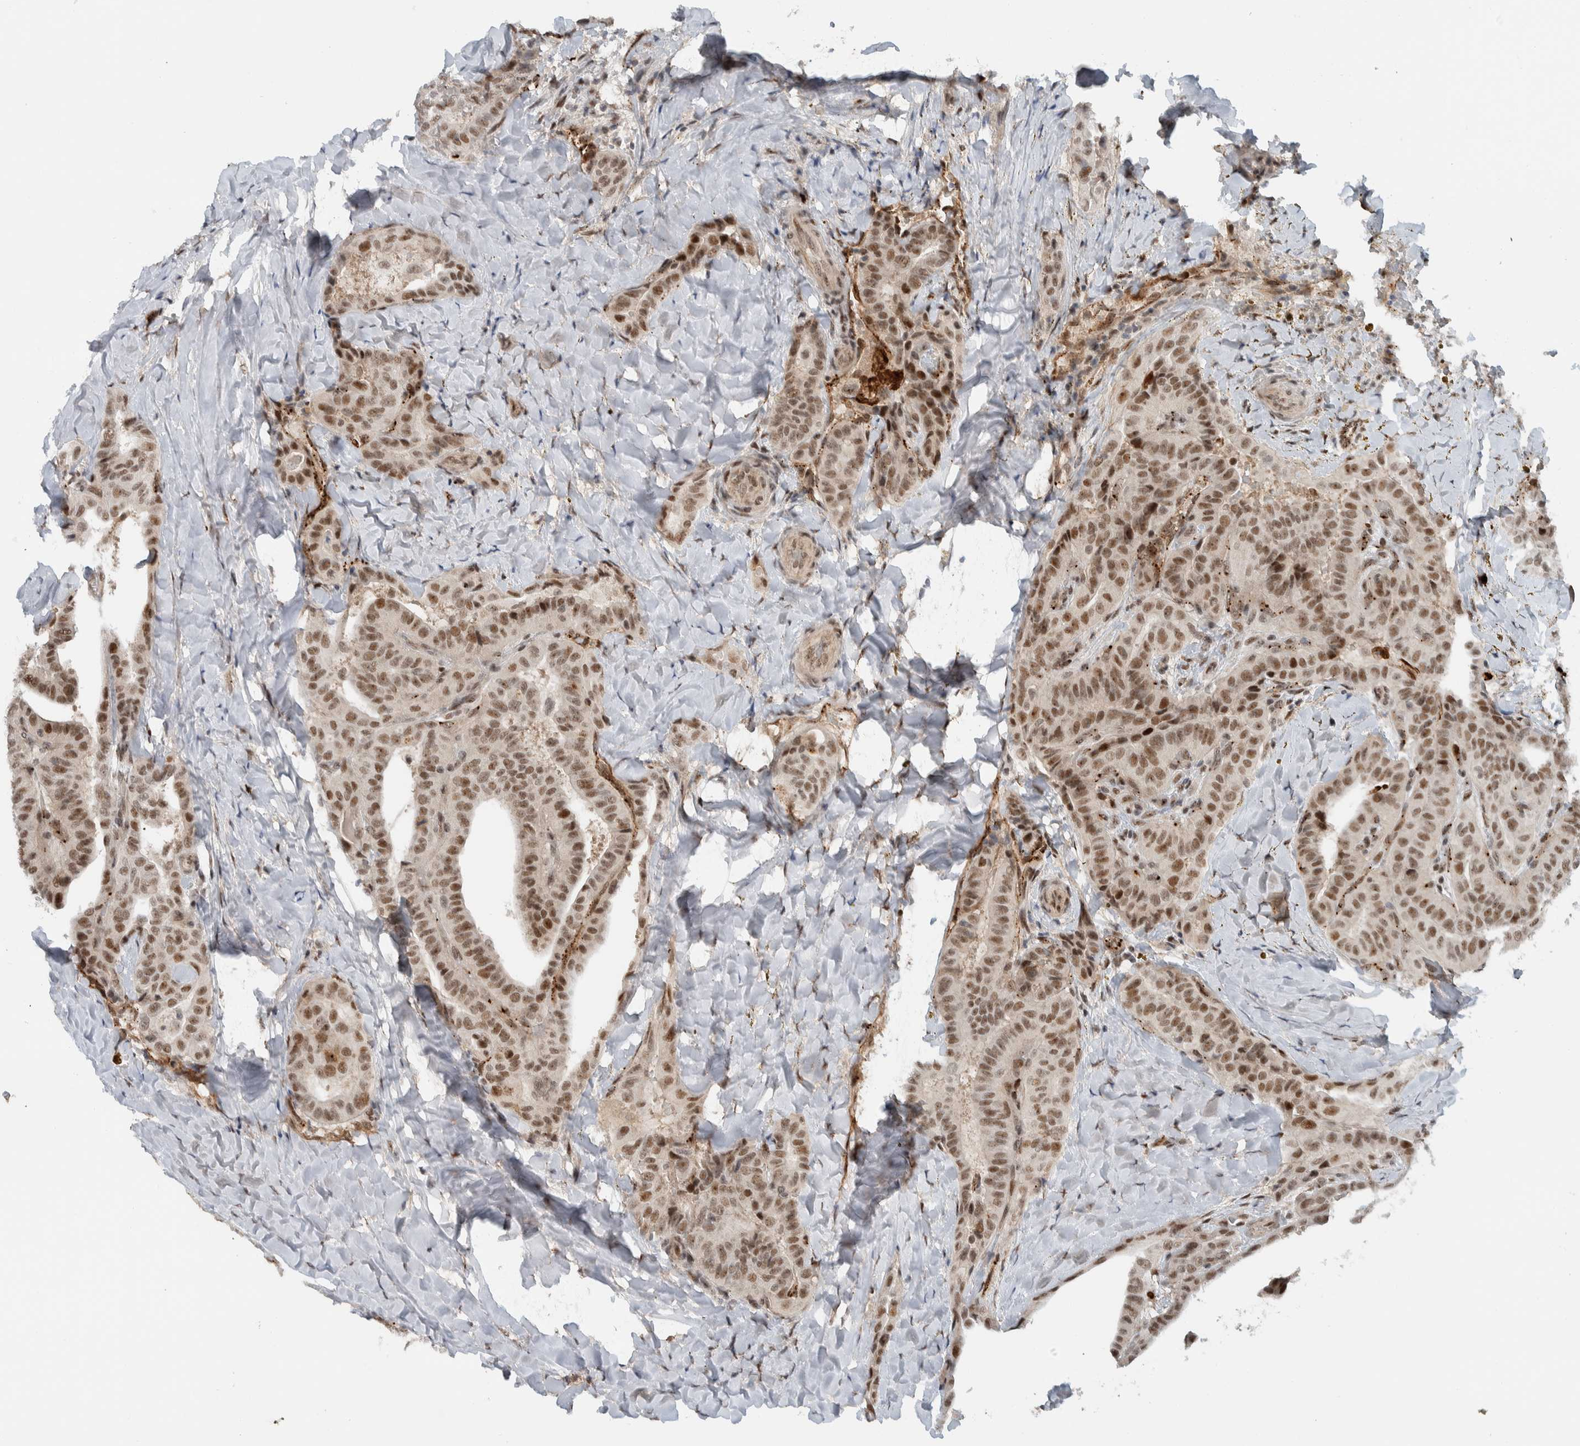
{"staining": {"intensity": "strong", "quantity": "25%-75%", "location": "nuclear"}, "tissue": "thyroid cancer", "cell_type": "Tumor cells", "image_type": "cancer", "snomed": [{"axis": "morphology", "description": "Papillary adenocarcinoma, NOS"}, {"axis": "topography", "description": "Thyroid gland"}], "caption": "Human thyroid papillary adenocarcinoma stained for a protein (brown) shows strong nuclear positive expression in approximately 25%-75% of tumor cells.", "gene": "ZFP91", "patient": {"sex": "male", "age": 77}}